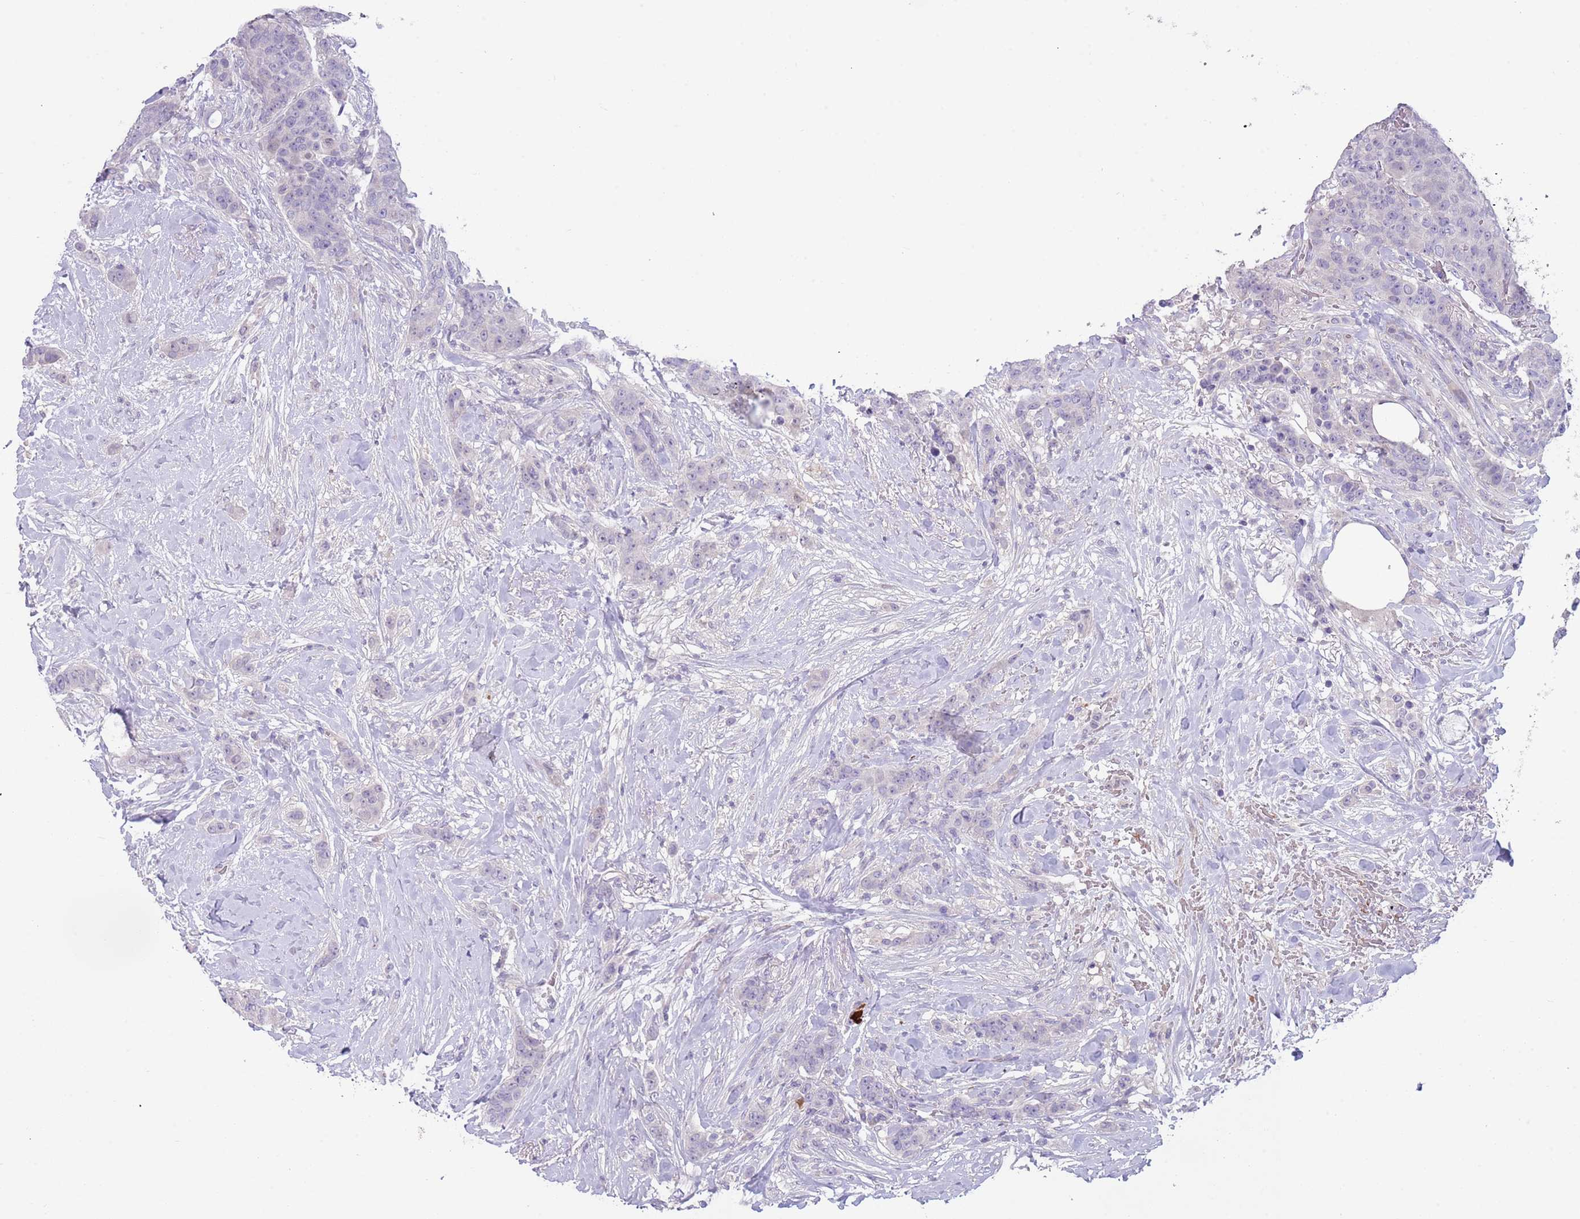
{"staining": {"intensity": "negative", "quantity": "none", "location": "none"}, "tissue": "breast cancer", "cell_type": "Tumor cells", "image_type": "cancer", "snomed": [{"axis": "morphology", "description": "Duct carcinoma"}, {"axis": "topography", "description": "Breast"}], "caption": "IHC histopathology image of human breast cancer stained for a protein (brown), which displays no positivity in tumor cells.", "gene": "ZNF14", "patient": {"sex": "female", "age": 40}}